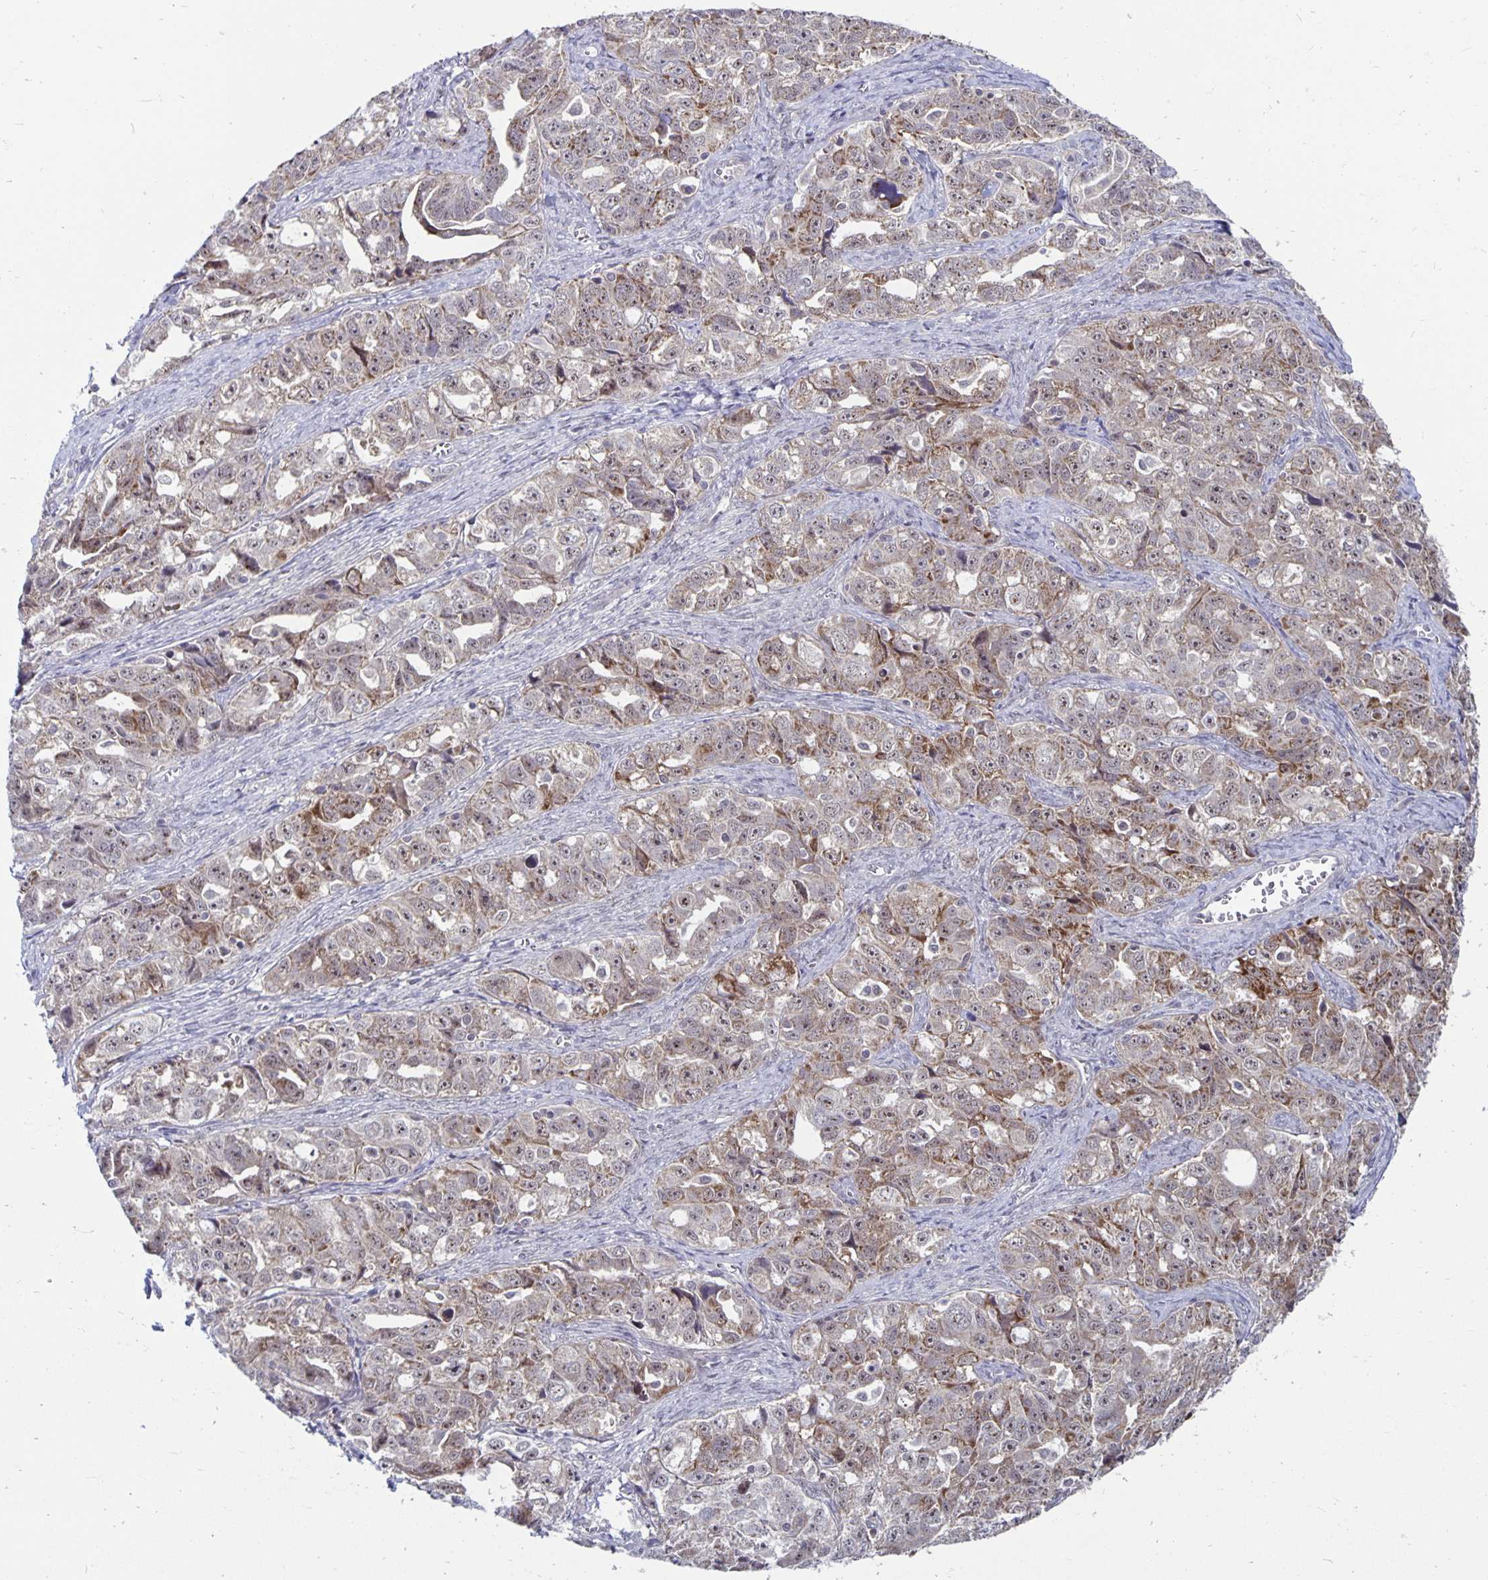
{"staining": {"intensity": "weak", "quantity": "25%-75%", "location": "nuclear"}, "tissue": "ovarian cancer", "cell_type": "Tumor cells", "image_type": "cancer", "snomed": [{"axis": "morphology", "description": "Cystadenocarcinoma, serous, NOS"}, {"axis": "topography", "description": "Ovary"}], "caption": "IHC photomicrograph of ovarian cancer stained for a protein (brown), which reveals low levels of weak nuclear positivity in about 25%-75% of tumor cells.", "gene": "EXOC6B", "patient": {"sex": "female", "age": 51}}